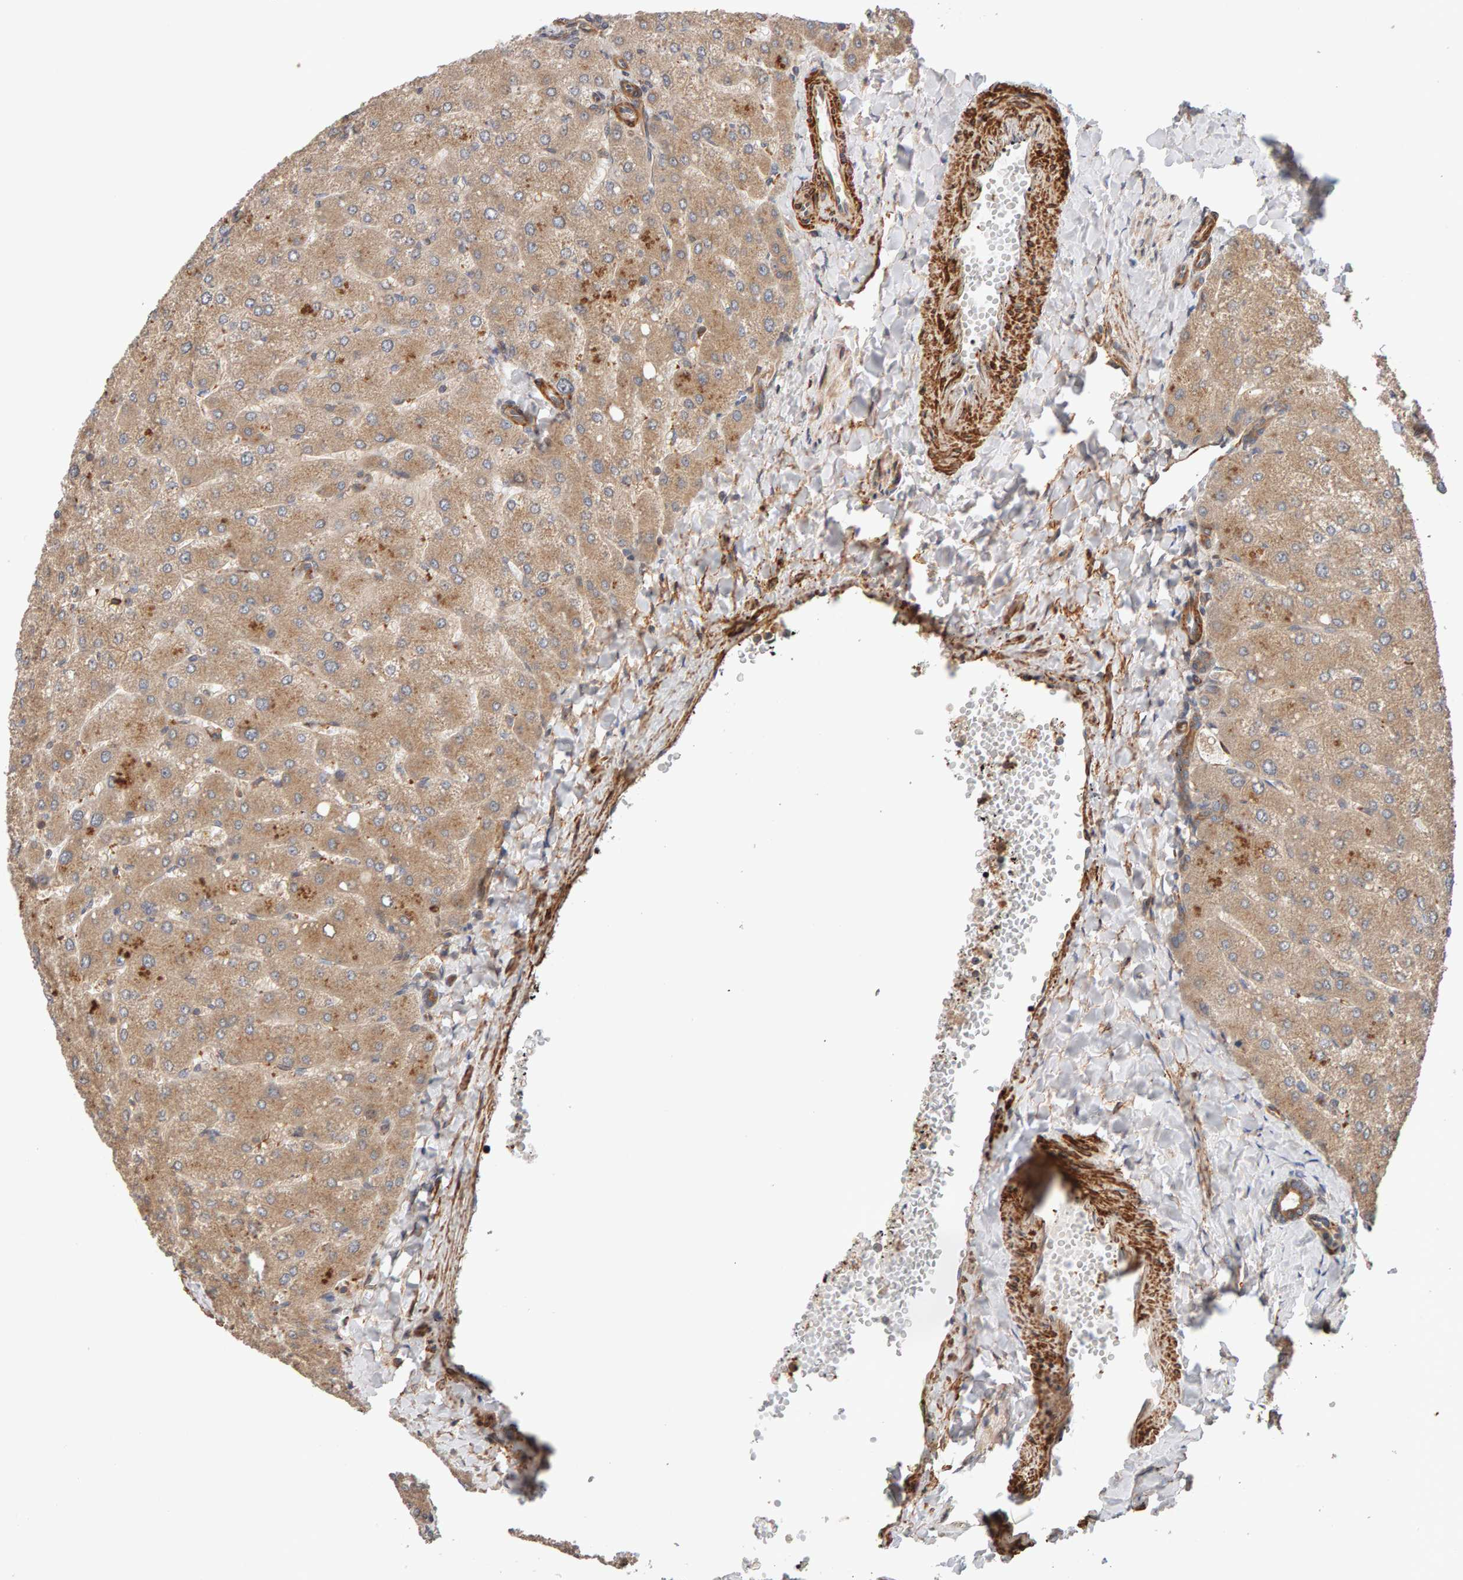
{"staining": {"intensity": "weak", "quantity": ">75%", "location": "cytoplasmic/membranous"}, "tissue": "liver", "cell_type": "Cholangiocytes", "image_type": "normal", "snomed": [{"axis": "morphology", "description": "Normal tissue, NOS"}, {"axis": "topography", "description": "Liver"}], "caption": "Human liver stained for a protein (brown) reveals weak cytoplasmic/membranous positive staining in about >75% of cholangiocytes.", "gene": "SYNRG", "patient": {"sex": "male", "age": 55}}